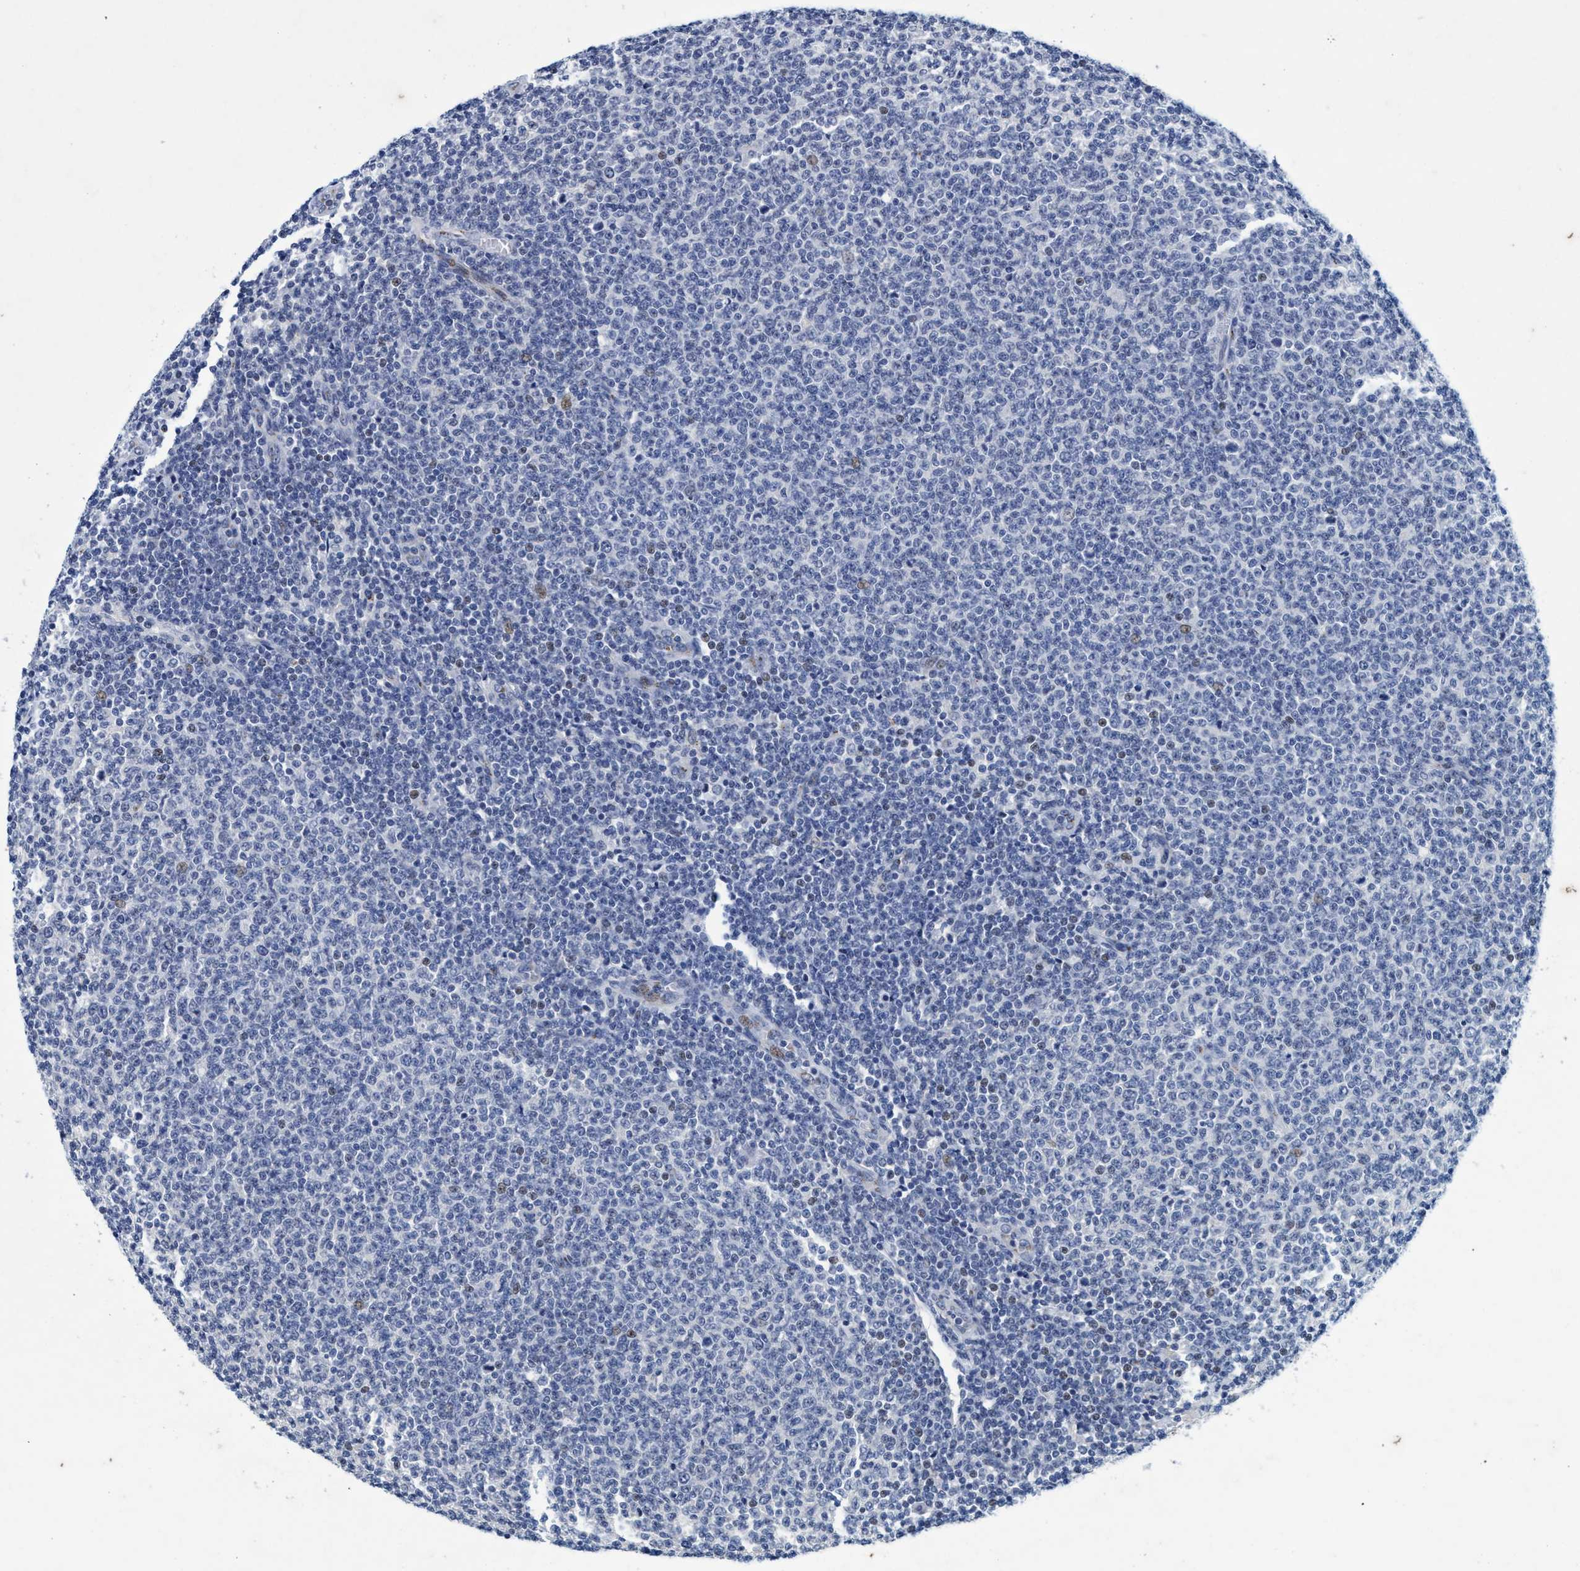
{"staining": {"intensity": "negative", "quantity": "none", "location": "none"}, "tissue": "lymphoma", "cell_type": "Tumor cells", "image_type": "cancer", "snomed": [{"axis": "morphology", "description": "Malignant lymphoma, non-Hodgkin's type, Low grade"}, {"axis": "topography", "description": "Lymph node"}], "caption": "Immunohistochemical staining of human lymphoma demonstrates no significant positivity in tumor cells.", "gene": "GRB14", "patient": {"sex": "male", "age": 66}}